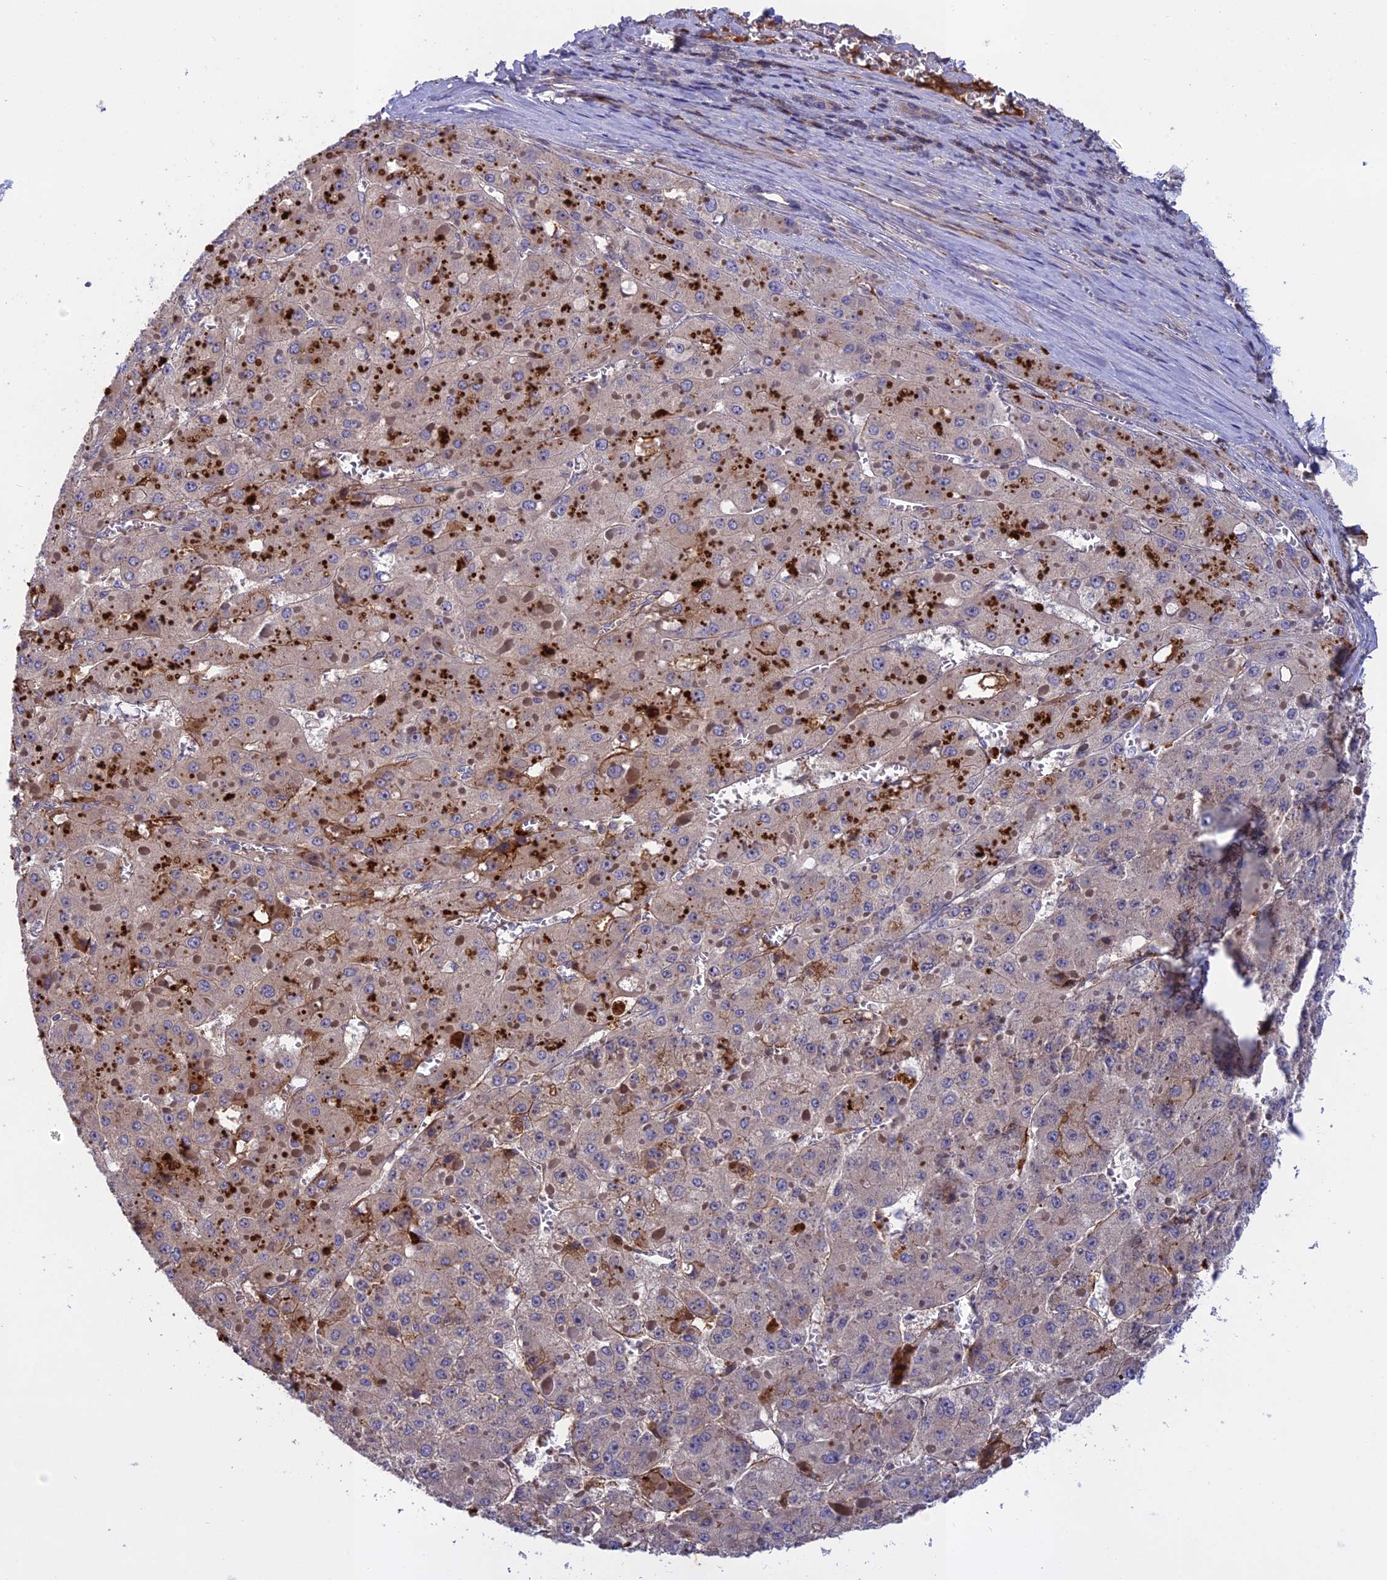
{"staining": {"intensity": "weak", "quantity": "25%-75%", "location": "cytoplasmic/membranous"}, "tissue": "liver cancer", "cell_type": "Tumor cells", "image_type": "cancer", "snomed": [{"axis": "morphology", "description": "Carcinoma, Hepatocellular, NOS"}, {"axis": "topography", "description": "Liver"}], "caption": "Human liver cancer (hepatocellular carcinoma) stained for a protein (brown) reveals weak cytoplasmic/membranous positive positivity in about 25%-75% of tumor cells.", "gene": "ADO", "patient": {"sex": "female", "age": 73}}